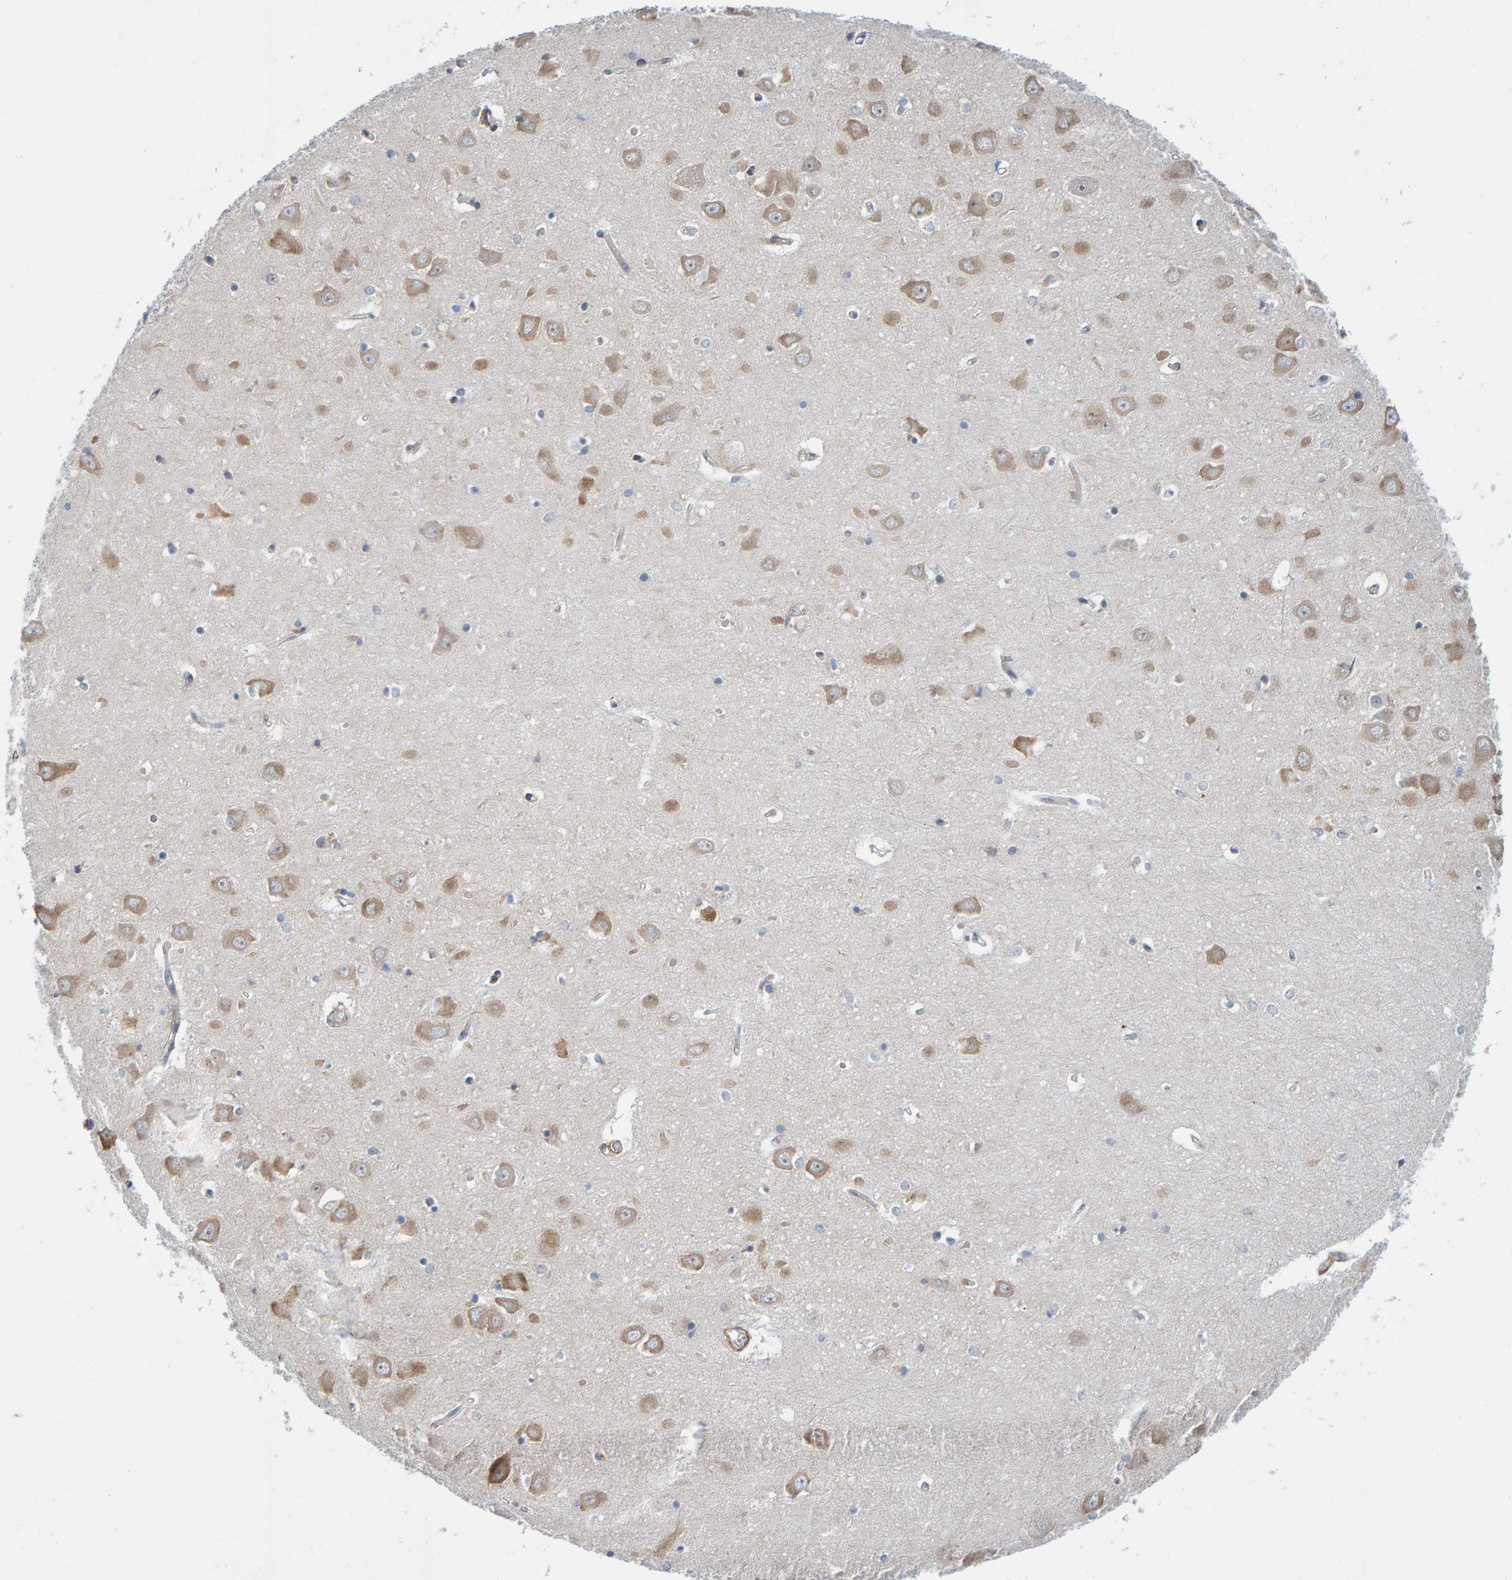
{"staining": {"intensity": "moderate", "quantity": "<25%", "location": "cytoplasmic/membranous"}, "tissue": "hippocampus", "cell_type": "Glial cells", "image_type": "normal", "snomed": [{"axis": "morphology", "description": "Normal tissue, NOS"}, {"axis": "topography", "description": "Hippocampus"}], "caption": "Protein positivity by IHC displays moderate cytoplasmic/membranous staining in approximately <25% of glial cells in benign hippocampus.", "gene": "MMP16", "patient": {"sex": "male", "age": 70}}